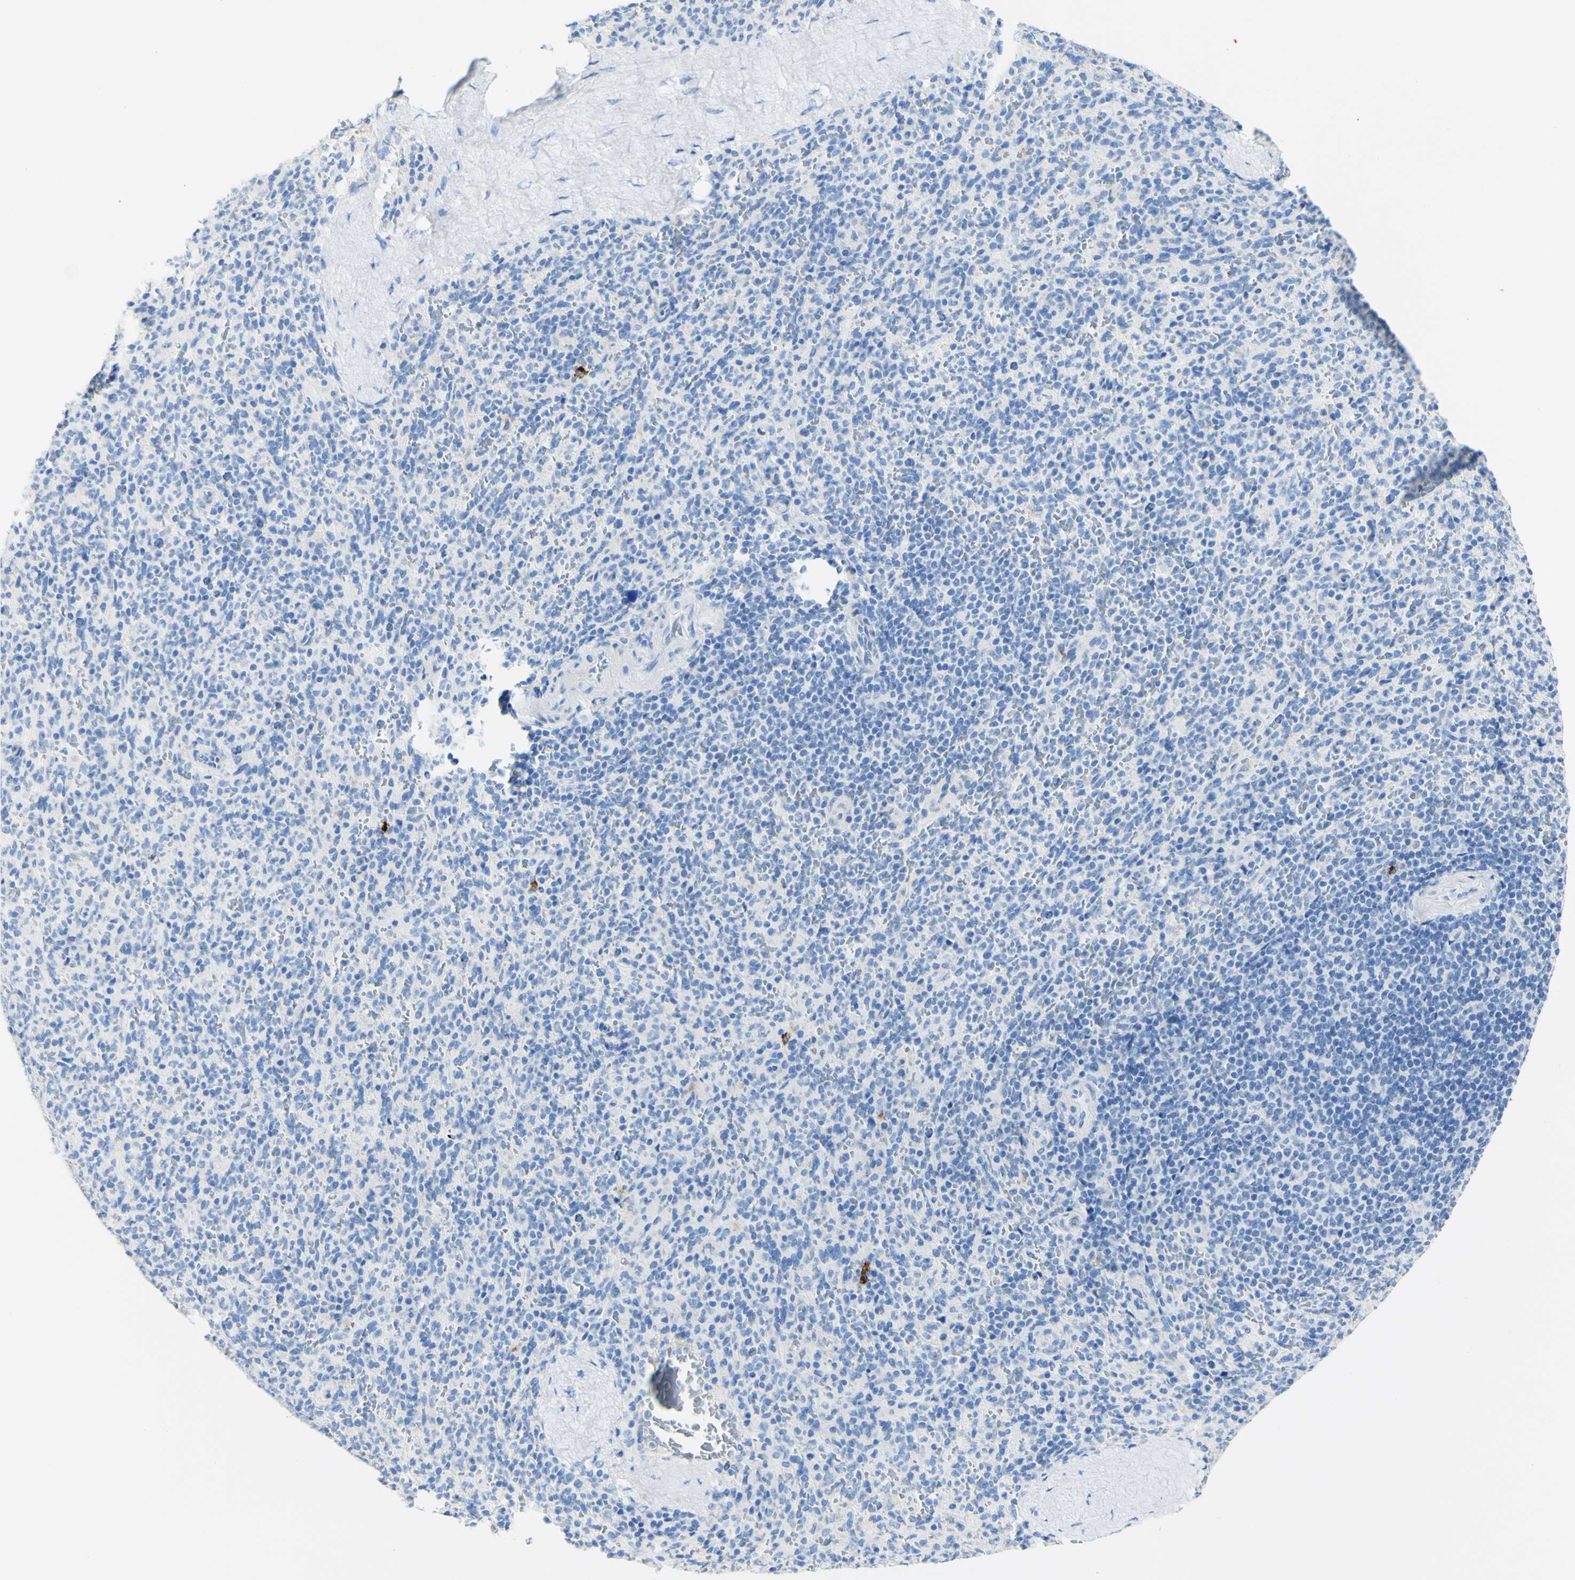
{"staining": {"intensity": "negative", "quantity": "none", "location": "none"}, "tissue": "spleen", "cell_type": "Cells in red pulp", "image_type": "normal", "snomed": [{"axis": "morphology", "description": "Normal tissue, NOS"}, {"axis": "topography", "description": "Spleen"}], "caption": "Image shows no protein staining in cells in red pulp of normal spleen. Brightfield microscopy of IHC stained with DAB (3,3'-diaminobenzidine) (brown) and hematoxylin (blue), captured at high magnification.", "gene": "PIGR", "patient": {"sex": "male", "age": 36}}